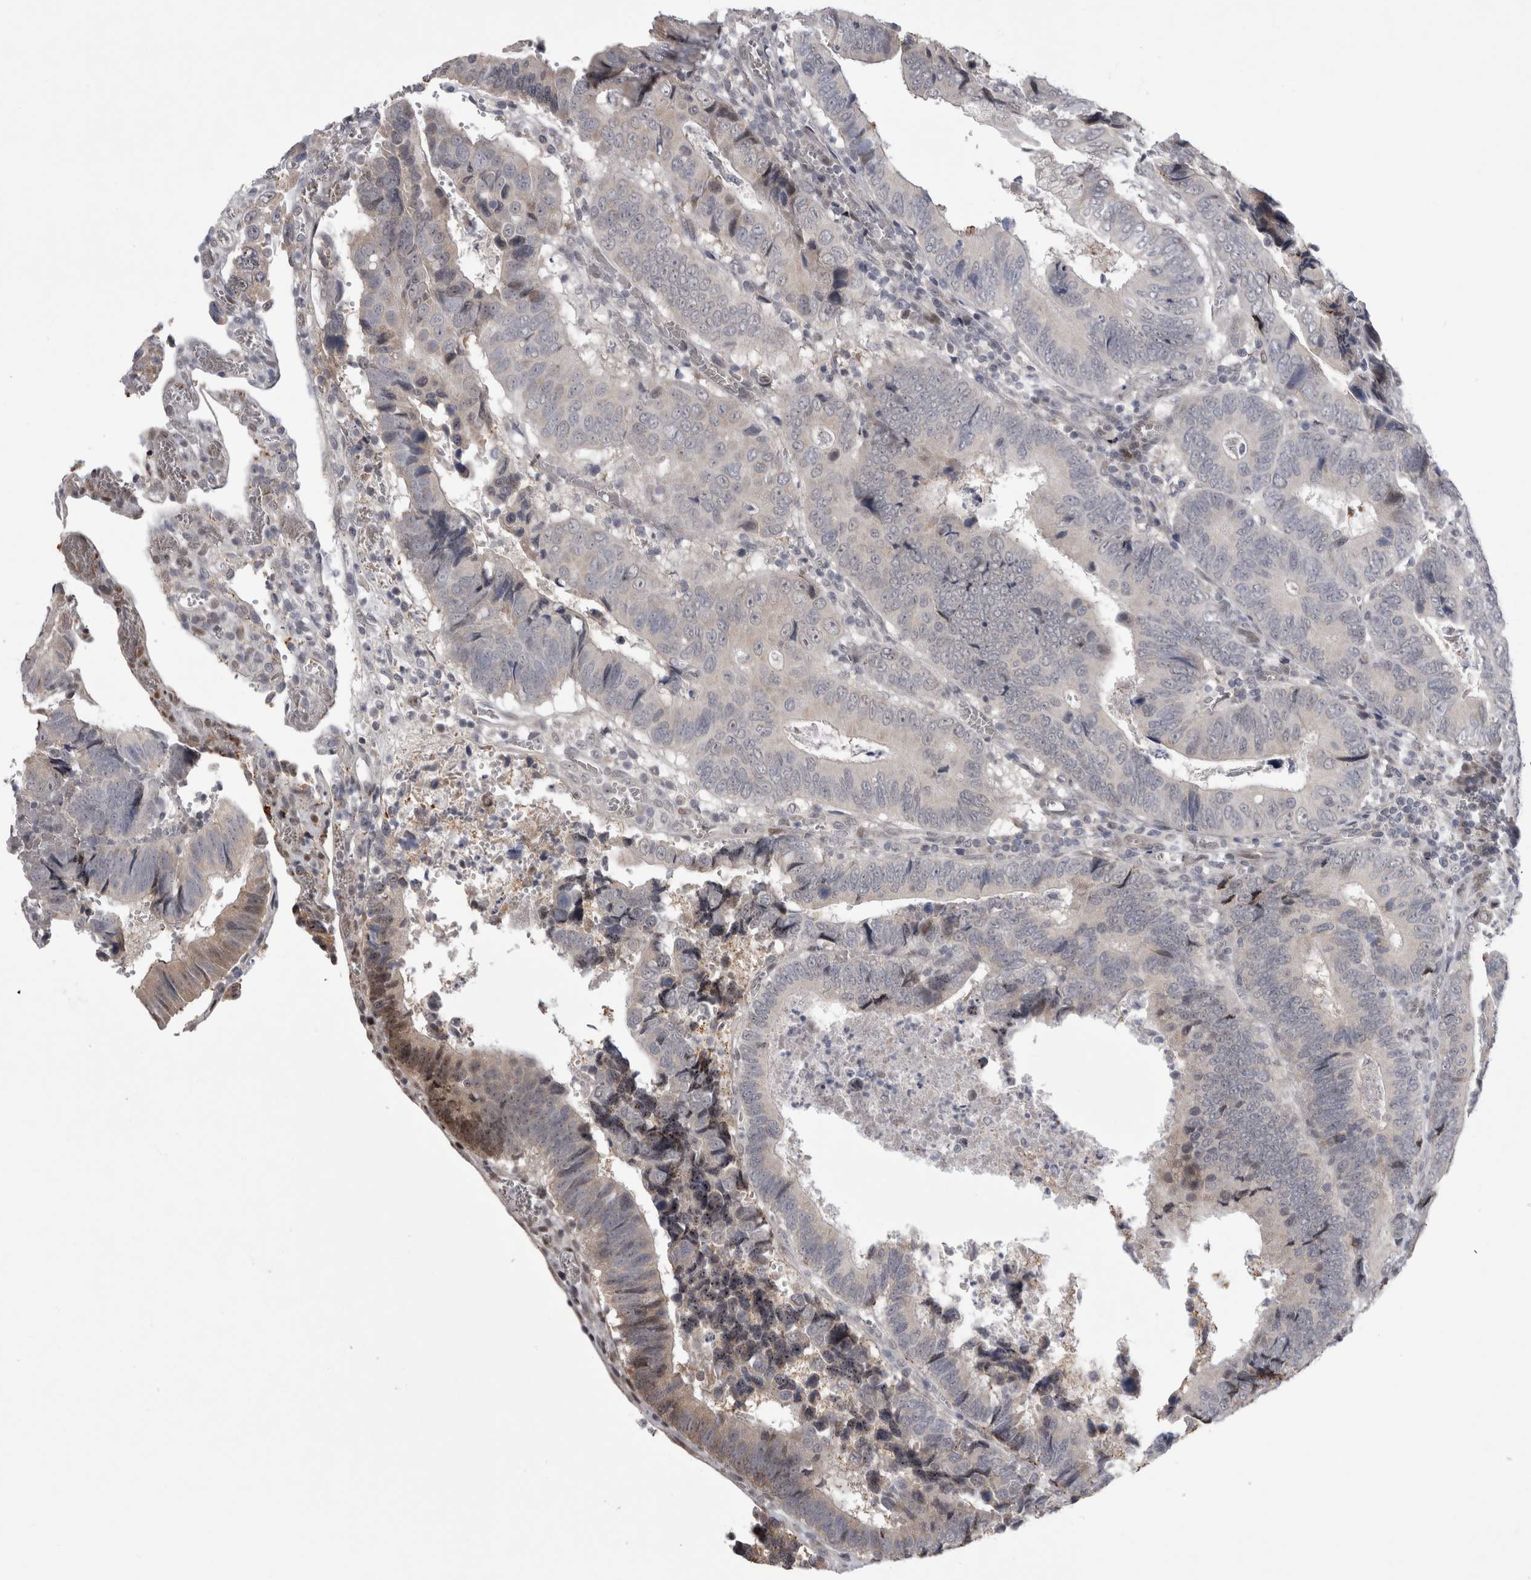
{"staining": {"intensity": "negative", "quantity": "none", "location": "none"}, "tissue": "colorectal cancer", "cell_type": "Tumor cells", "image_type": "cancer", "snomed": [{"axis": "morphology", "description": "Inflammation, NOS"}, {"axis": "morphology", "description": "Adenocarcinoma, NOS"}, {"axis": "topography", "description": "Colon"}], "caption": "DAB (3,3'-diaminobenzidine) immunohistochemical staining of colorectal cancer reveals no significant positivity in tumor cells. The staining is performed using DAB brown chromogen with nuclei counter-stained in using hematoxylin.", "gene": "IFI44", "patient": {"sex": "male", "age": 72}}